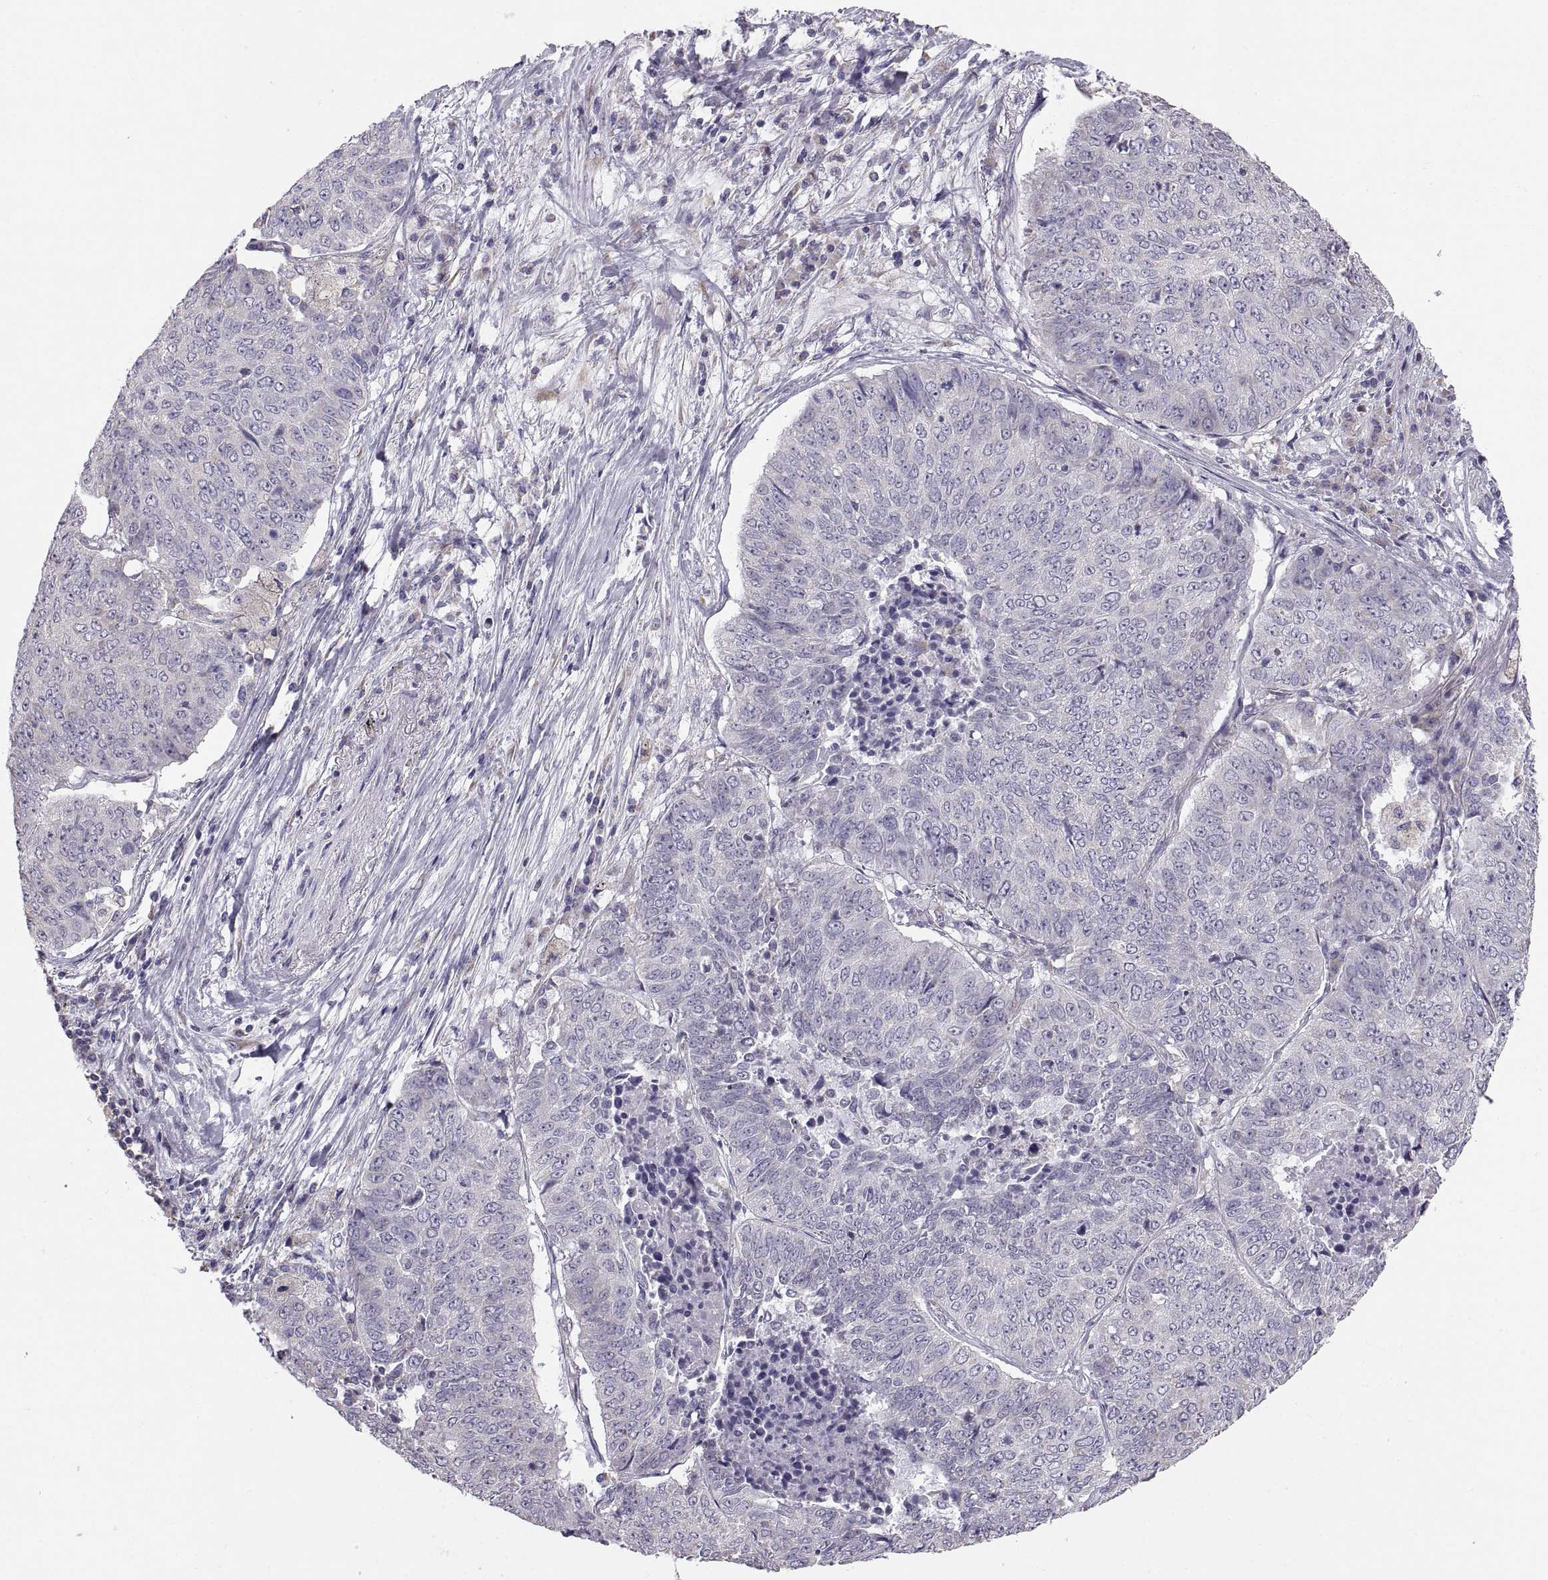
{"staining": {"intensity": "negative", "quantity": "none", "location": "none"}, "tissue": "lung cancer", "cell_type": "Tumor cells", "image_type": "cancer", "snomed": [{"axis": "morphology", "description": "Normal tissue, NOS"}, {"axis": "morphology", "description": "Squamous cell carcinoma, NOS"}, {"axis": "topography", "description": "Bronchus"}, {"axis": "topography", "description": "Lung"}], "caption": "IHC of human lung squamous cell carcinoma shows no staining in tumor cells.", "gene": "TNNC1", "patient": {"sex": "male", "age": 64}}